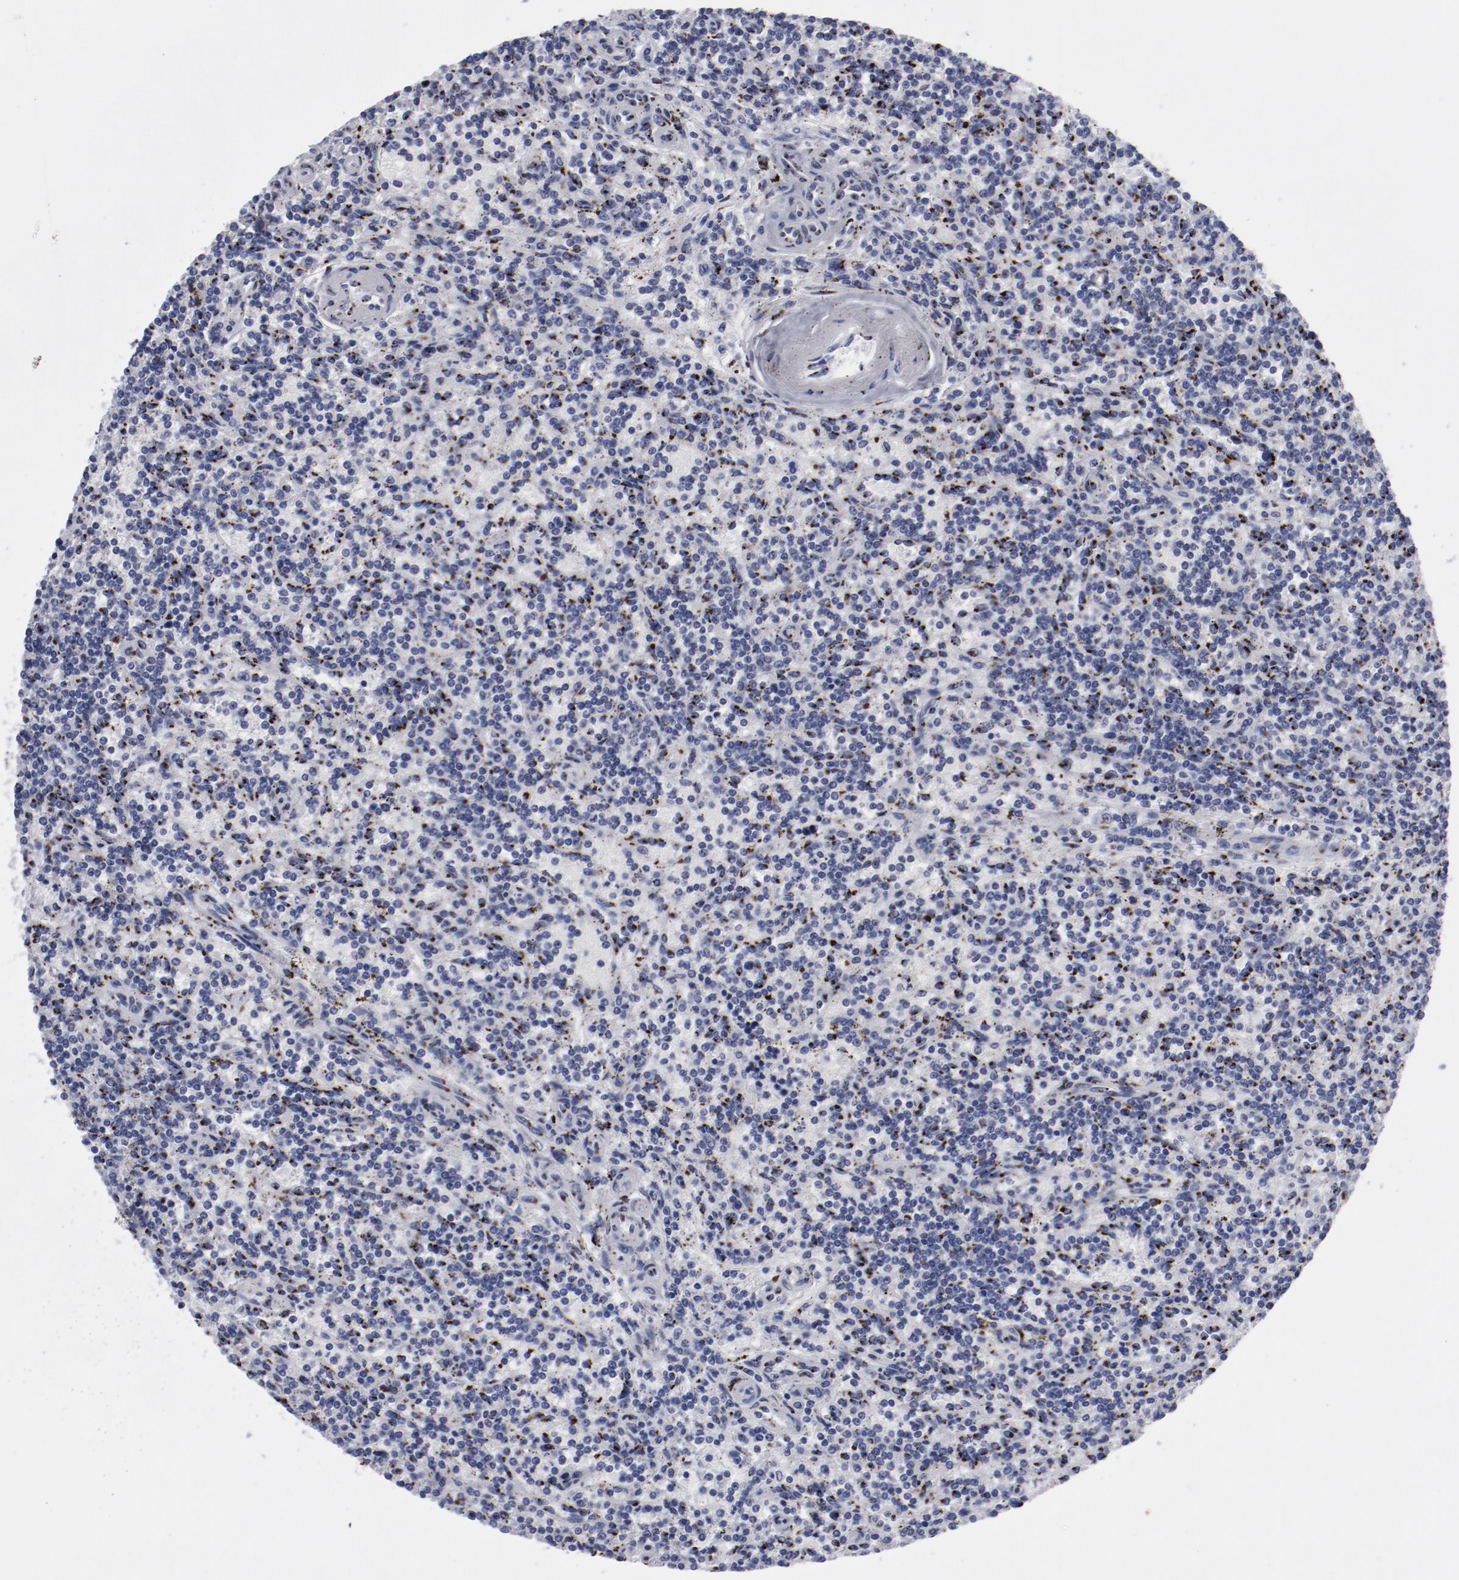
{"staining": {"intensity": "strong", "quantity": "25%-75%", "location": "cytoplasmic/membranous"}, "tissue": "lymphoma", "cell_type": "Tumor cells", "image_type": "cancer", "snomed": [{"axis": "morphology", "description": "Malignant lymphoma, non-Hodgkin's type, Low grade"}, {"axis": "topography", "description": "Spleen"}], "caption": "Human lymphoma stained for a protein (brown) reveals strong cytoplasmic/membranous positive positivity in about 25%-75% of tumor cells.", "gene": "GOLIM4", "patient": {"sex": "male", "age": 73}}